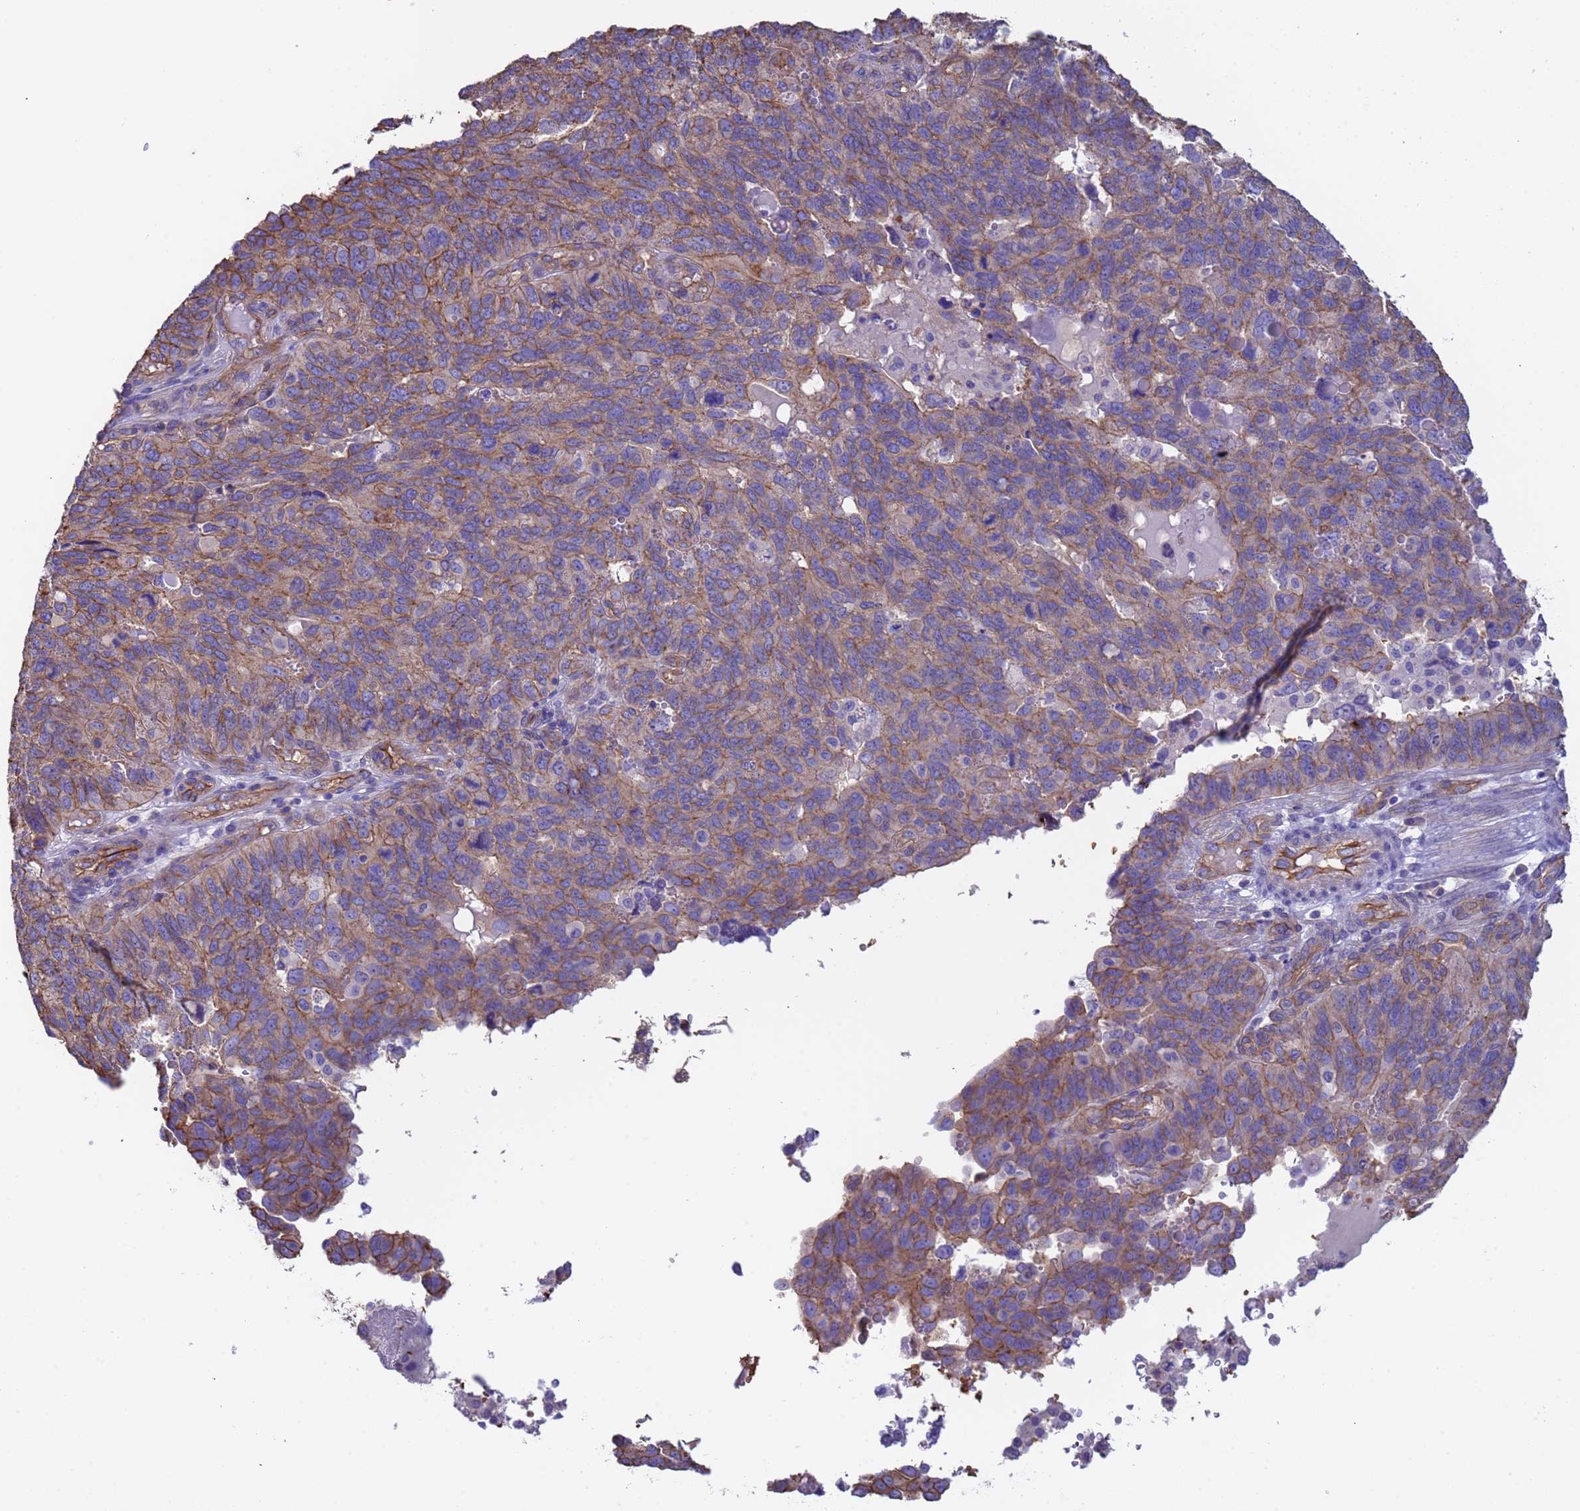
{"staining": {"intensity": "moderate", "quantity": ">75%", "location": "cytoplasmic/membranous"}, "tissue": "endometrial cancer", "cell_type": "Tumor cells", "image_type": "cancer", "snomed": [{"axis": "morphology", "description": "Adenocarcinoma, NOS"}, {"axis": "topography", "description": "Endometrium"}], "caption": "Protein analysis of endometrial cancer (adenocarcinoma) tissue demonstrates moderate cytoplasmic/membranous staining in about >75% of tumor cells.", "gene": "ZNF248", "patient": {"sex": "female", "age": 66}}